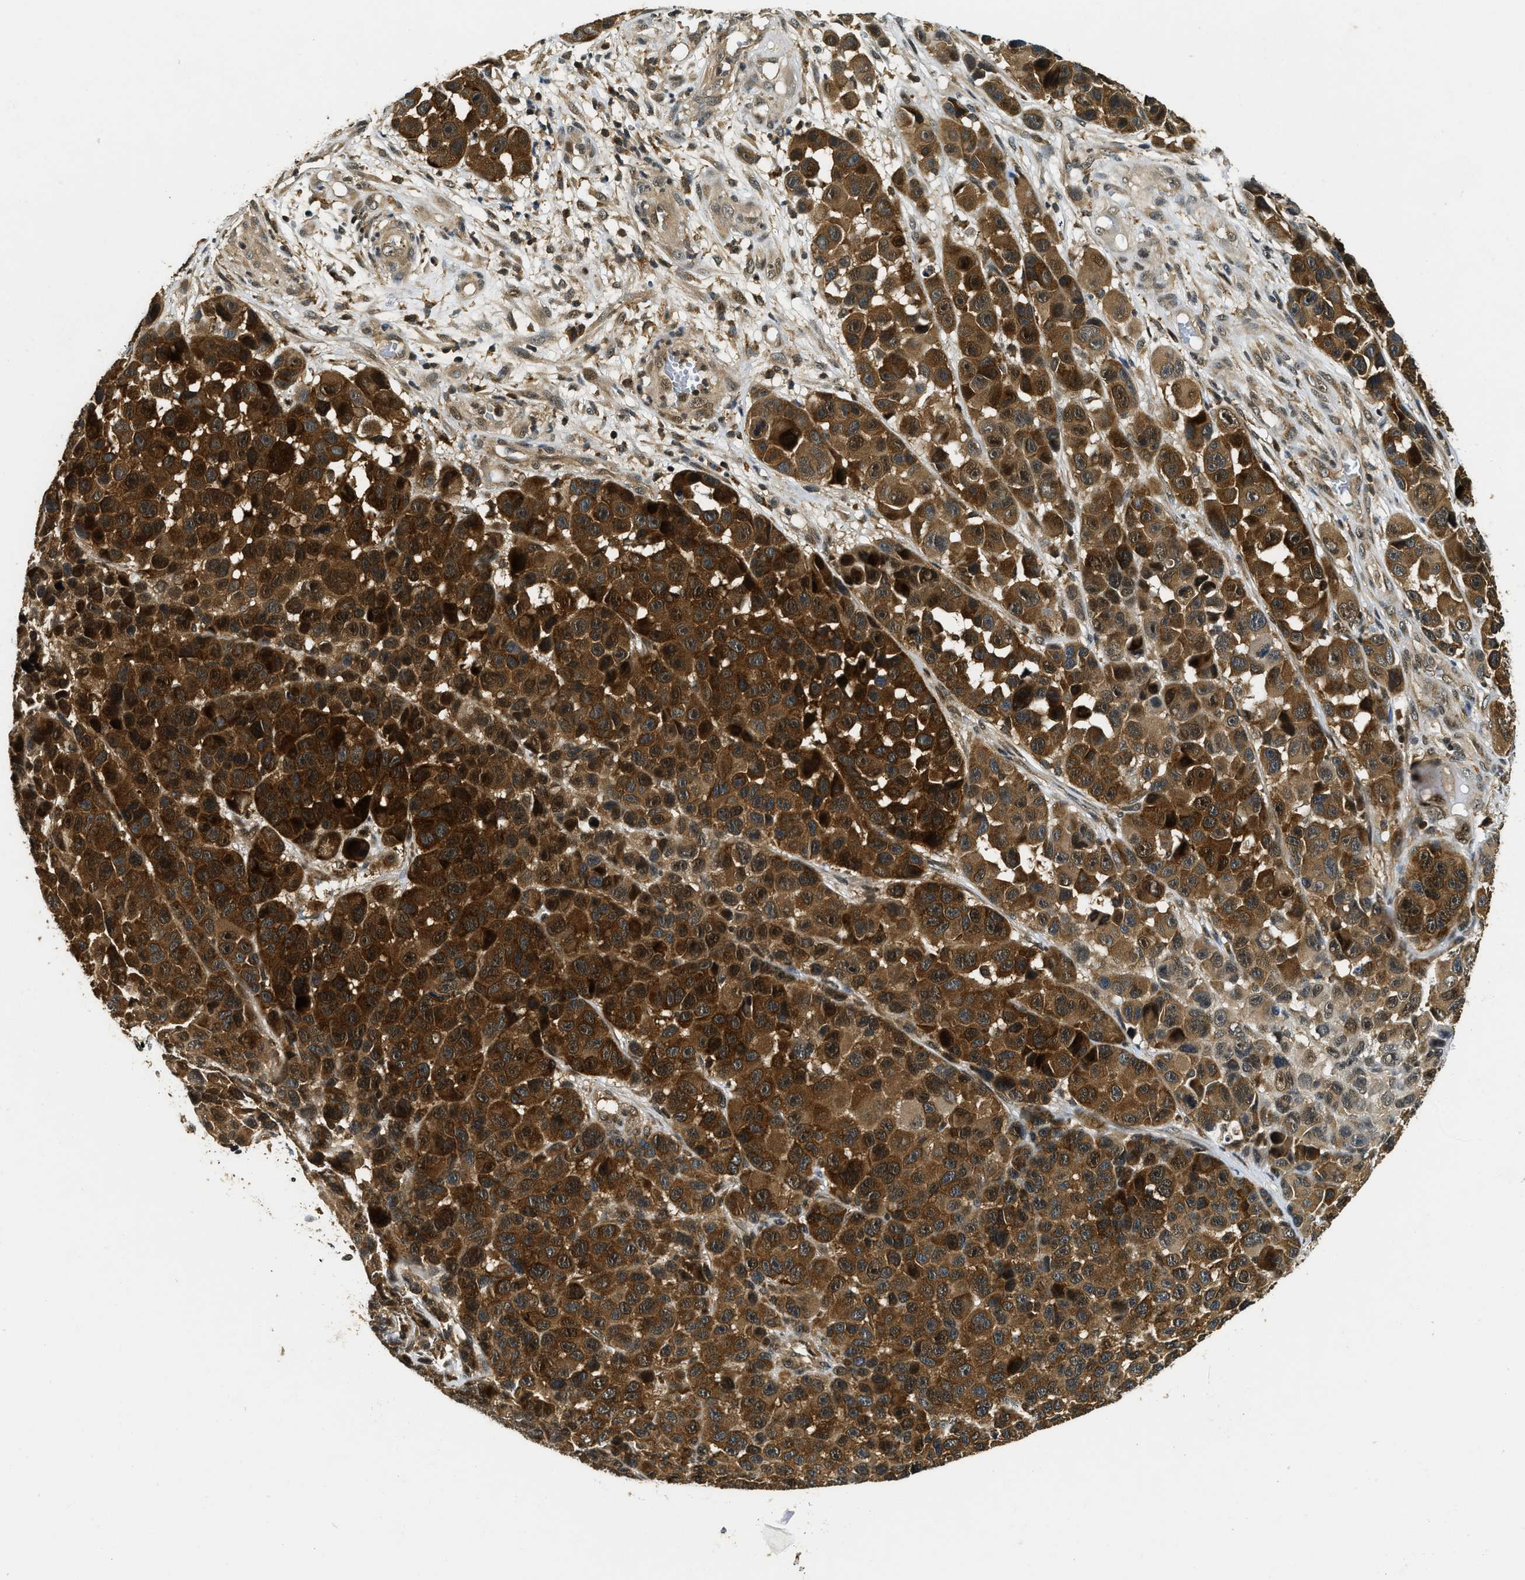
{"staining": {"intensity": "strong", "quantity": ">75%", "location": "cytoplasmic/membranous"}, "tissue": "melanoma", "cell_type": "Tumor cells", "image_type": "cancer", "snomed": [{"axis": "morphology", "description": "Malignant melanoma, NOS"}, {"axis": "topography", "description": "Skin"}], "caption": "Immunohistochemistry (IHC) photomicrograph of melanoma stained for a protein (brown), which demonstrates high levels of strong cytoplasmic/membranous expression in about >75% of tumor cells.", "gene": "ADSL", "patient": {"sex": "male", "age": 53}}